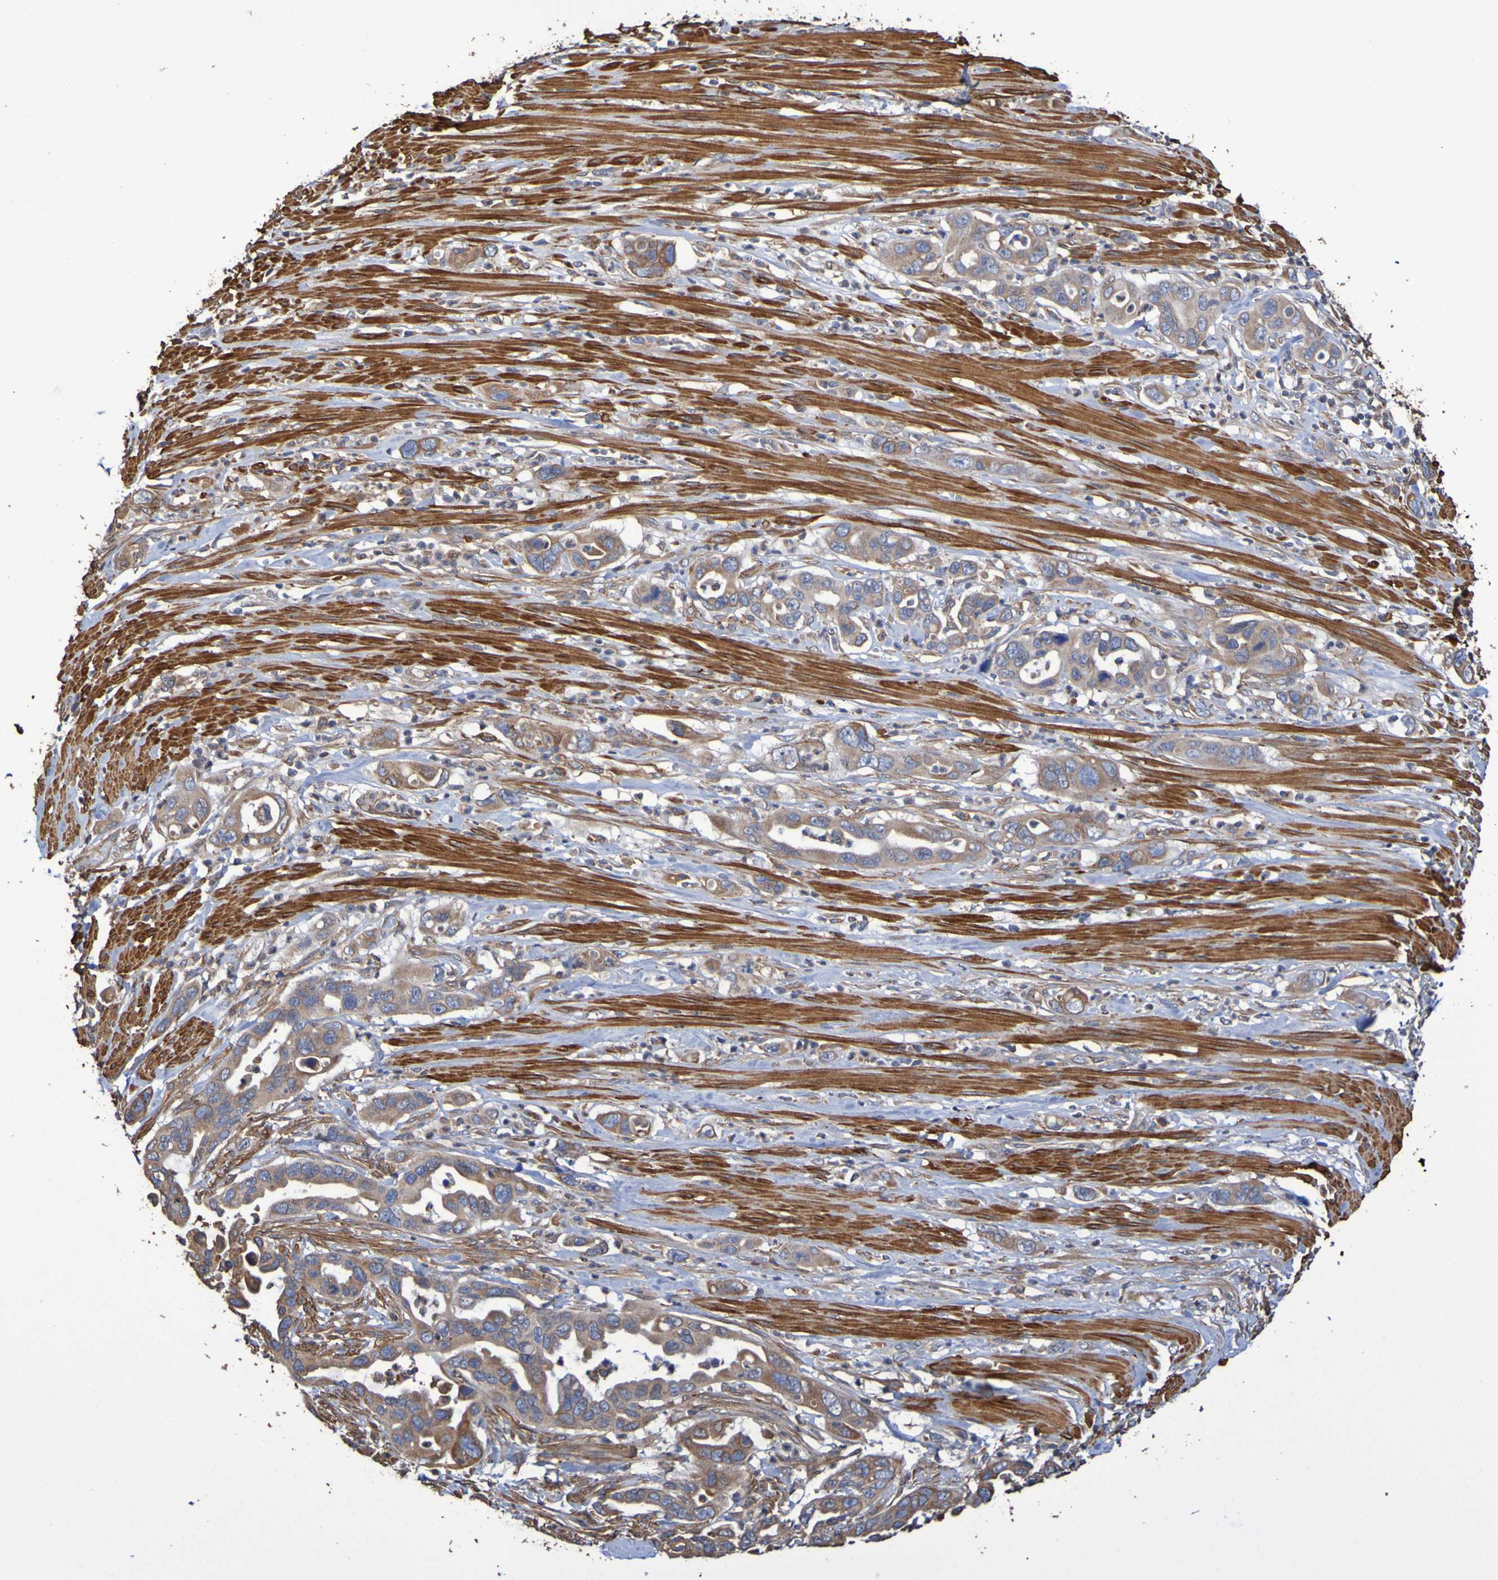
{"staining": {"intensity": "moderate", "quantity": ">75%", "location": "cytoplasmic/membranous"}, "tissue": "pancreatic cancer", "cell_type": "Tumor cells", "image_type": "cancer", "snomed": [{"axis": "morphology", "description": "Adenocarcinoma, NOS"}, {"axis": "topography", "description": "Pancreas"}], "caption": "Protein expression analysis of human pancreatic adenocarcinoma reveals moderate cytoplasmic/membranous expression in about >75% of tumor cells.", "gene": "RAB11A", "patient": {"sex": "female", "age": 71}}